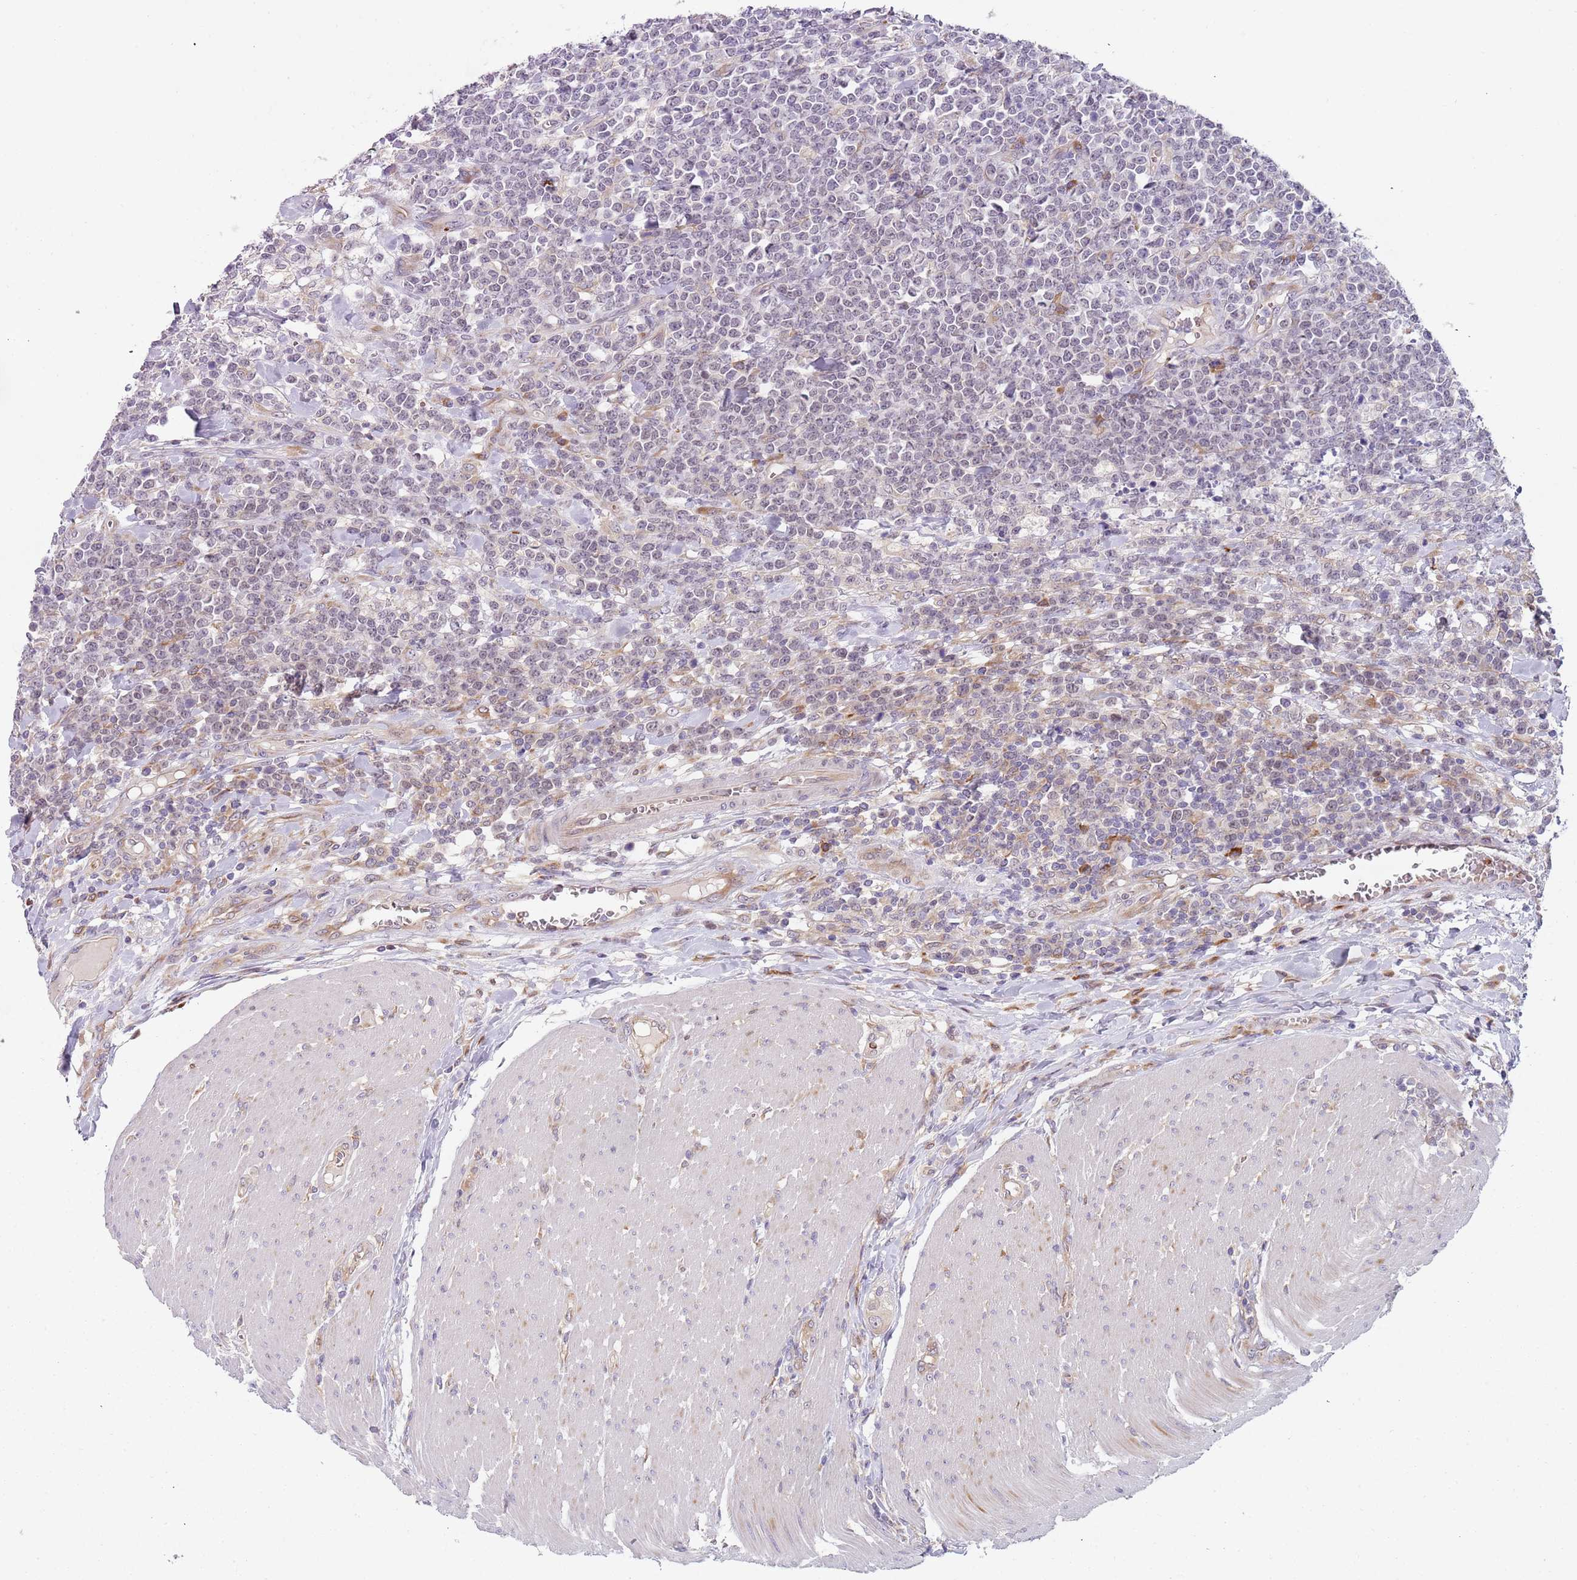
{"staining": {"intensity": "negative", "quantity": "none", "location": "none"}, "tissue": "lymphoma", "cell_type": "Tumor cells", "image_type": "cancer", "snomed": [{"axis": "morphology", "description": "Malignant lymphoma, non-Hodgkin's type, High grade"}, {"axis": "topography", "description": "Small intestine"}], "caption": "Tumor cells show no significant protein positivity in malignant lymphoma, non-Hodgkin's type (high-grade).", "gene": "VWCE", "patient": {"sex": "male", "age": 8}}